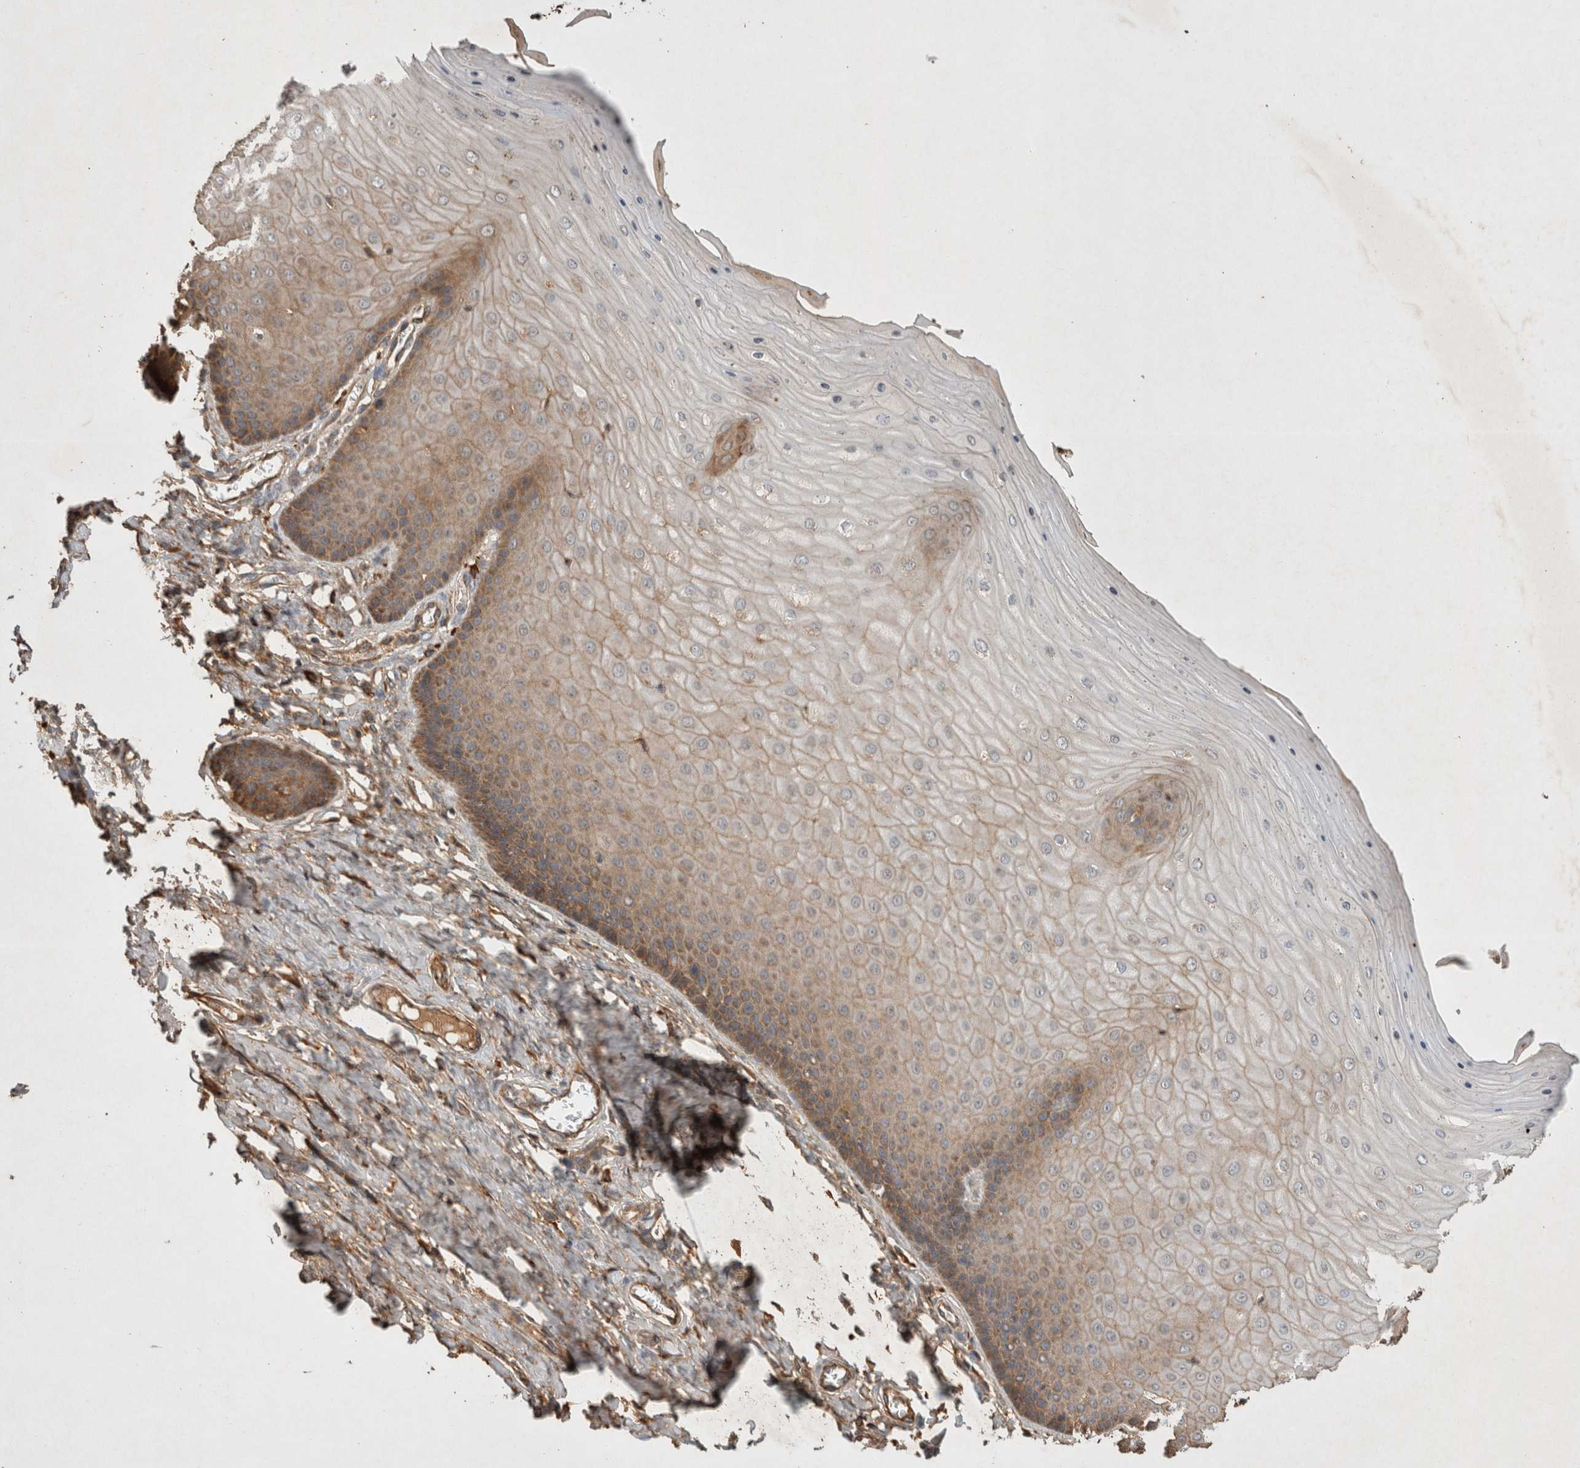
{"staining": {"intensity": "weak", "quantity": ">75%", "location": "cytoplasmic/membranous"}, "tissue": "cervix", "cell_type": "Squamous epithelial cells", "image_type": "normal", "snomed": [{"axis": "morphology", "description": "Normal tissue, NOS"}, {"axis": "topography", "description": "Cervix"}], "caption": "A photomicrograph showing weak cytoplasmic/membranous positivity in approximately >75% of squamous epithelial cells in unremarkable cervix, as visualized by brown immunohistochemical staining.", "gene": "SERAC1", "patient": {"sex": "female", "age": 55}}